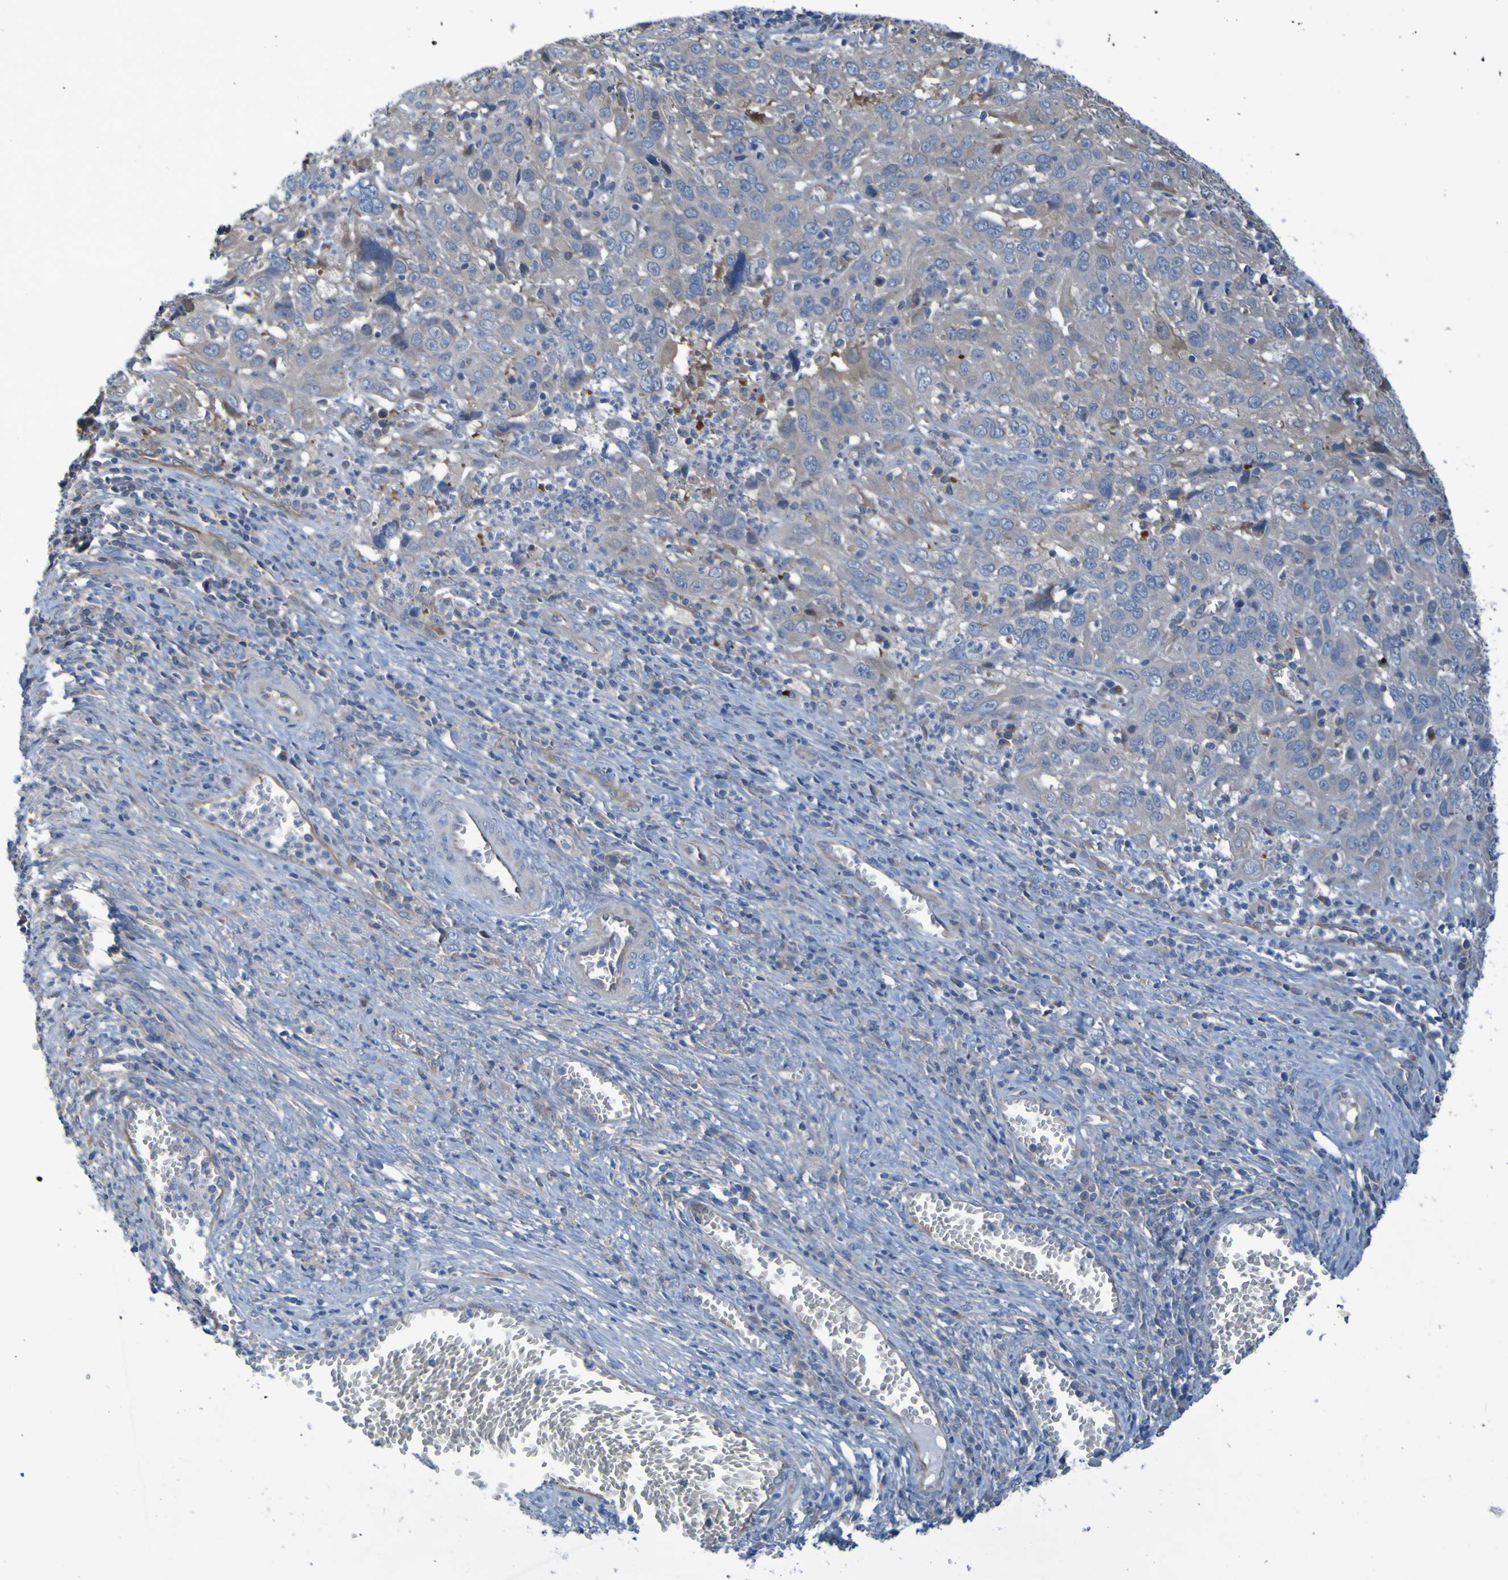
{"staining": {"intensity": "weak", "quantity": "25%-75%", "location": "cytoplasmic/membranous"}, "tissue": "cervical cancer", "cell_type": "Tumor cells", "image_type": "cancer", "snomed": [{"axis": "morphology", "description": "Squamous cell carcinoma, NOS"}, {"axis": "topography", "description": "Cervix"}], "caption": "The micrograph shows a brown stain indicating the presence of a protein in the cytoplasmic/membranous of tumor cells in cervical cancer.", "gene": "NPRL3", "patient": {"sex": "female", "age": 32}}